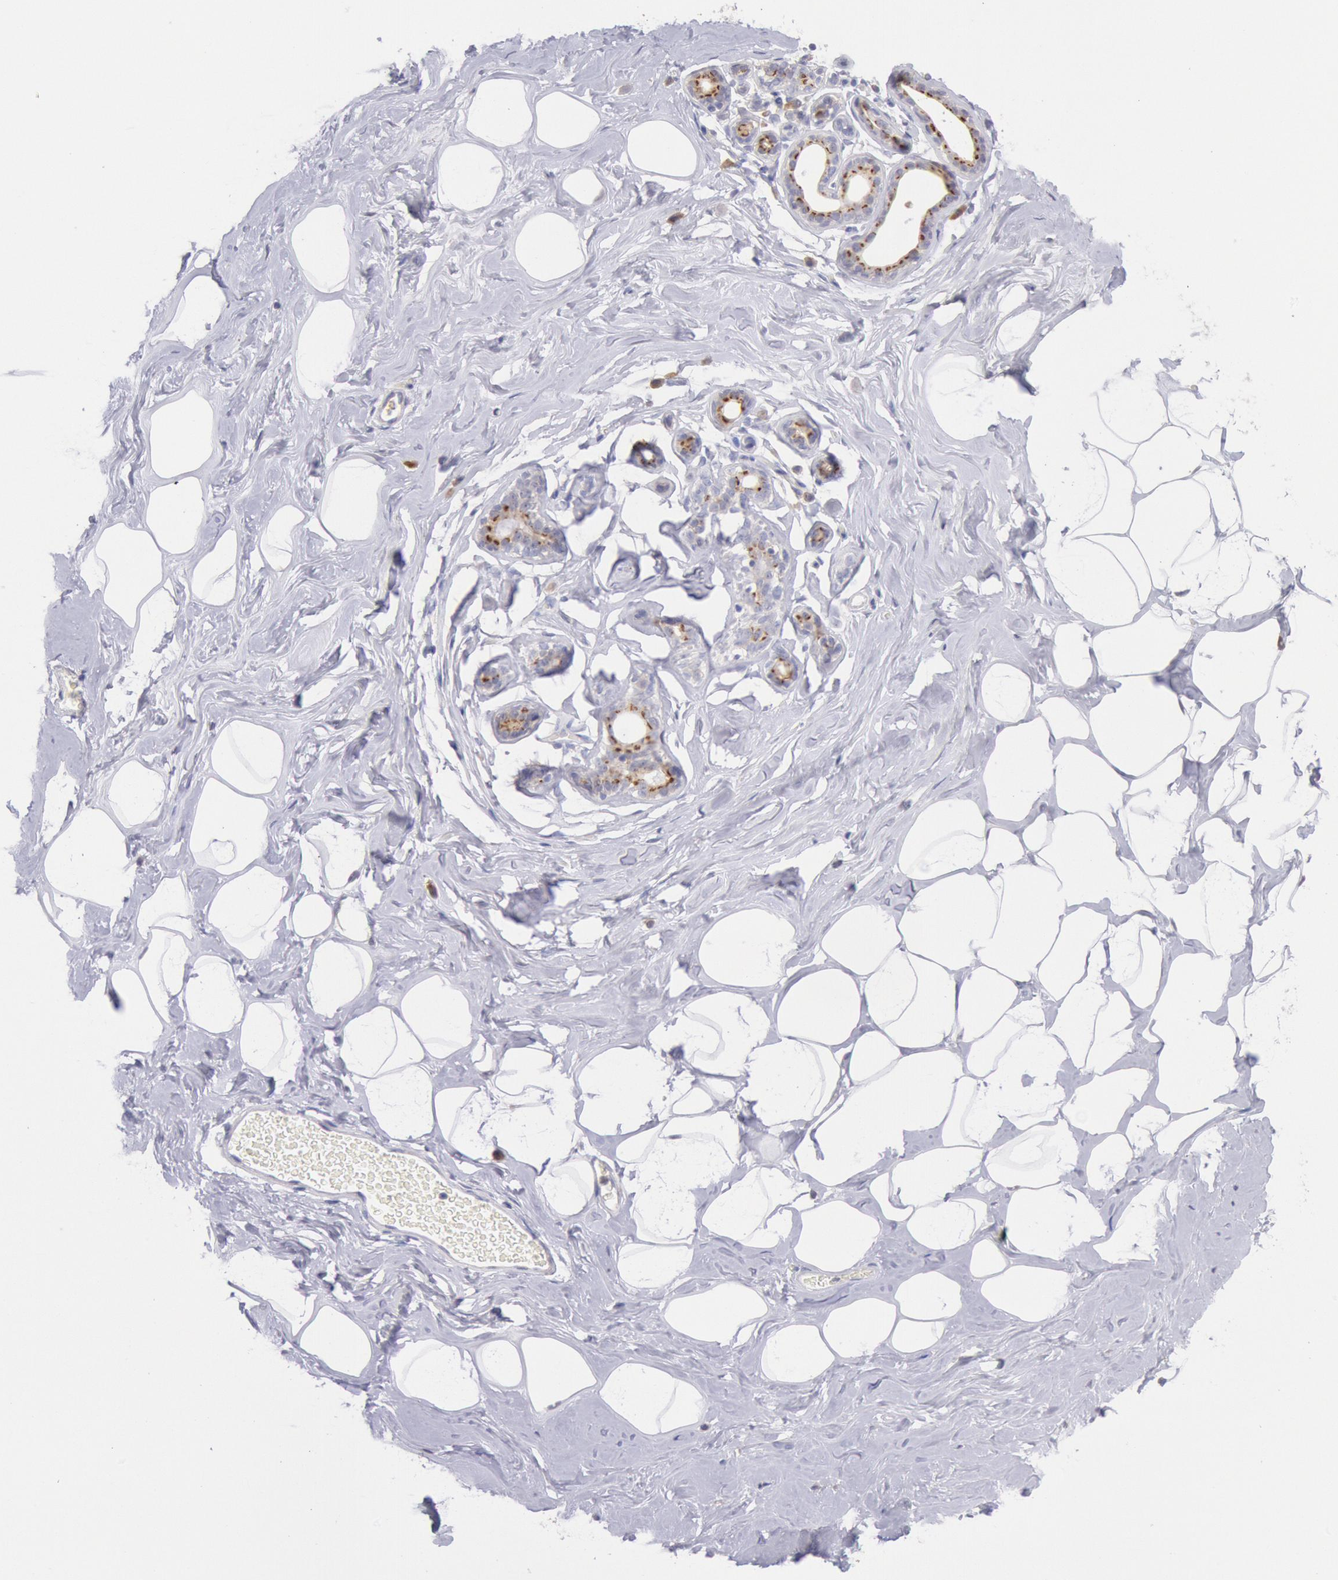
{"staining": {"intensity": "negative", "quantity": "none", "location": "none"}, "tissue": "breast", "cell_type": "Adipocytes", "image_type": "normal", "snomed": [{"axis": "morphology", "description": "Normal tissue, NOS"}, {"axis": "morphology", "description": "Fibrosis, NOS"}, {"axis": "topography", "description": "Breast"}], "caption": "Immunohistochemistry histopathology image of benign breast: human breast stained with DAB exhibits no significant protein positivity in adipocytes. Brightfield microscopy of immunohistochemistry (IHC) stained with DAB (3,3'-diaminobenzidine) (brown) and hematoxylin (blue), captured at high magnification.", "gene": "GAL3ST1", "patient": {"sex": "female", "age": 39}}